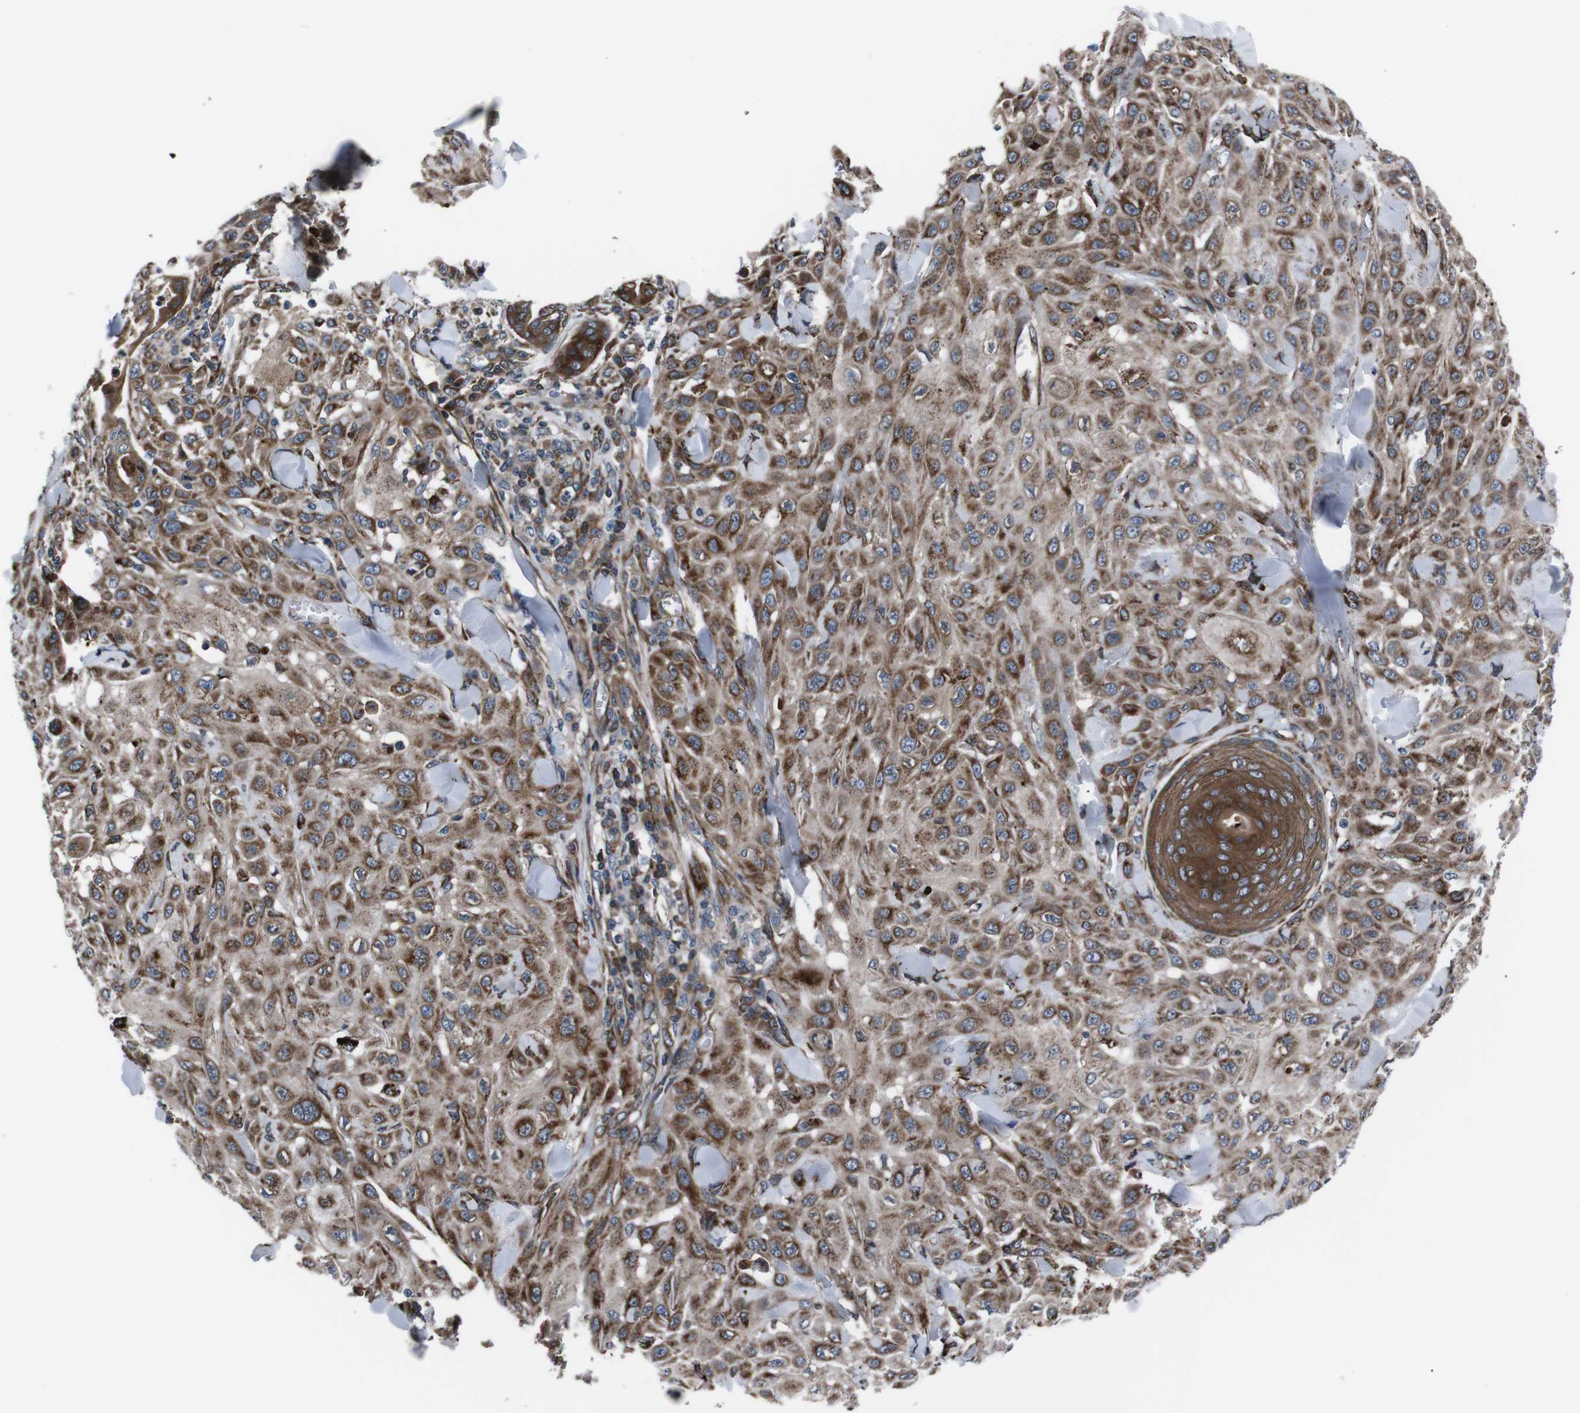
{"staining": {"intensity": "strong", "quantity": ">75%", "location": "cytoplasmic/membranous"}, "tissue": "skin cancer", "cell_type": "Tumor cells", "image_type": "cancer", "snomed": [{"axis": "morphology", "description": "Squamous cell carcinoma, NOS"}, {"axis": "topography", "description": "Skin"}], "caption": "Tumor cells reveal strong cytoplasmic/membranous positivity in approximately >75% of cells in skin cancer (squamous cell carcinoma).", "gene": "EIF4A2", "patient": {"sex": "male", "age": 24}}